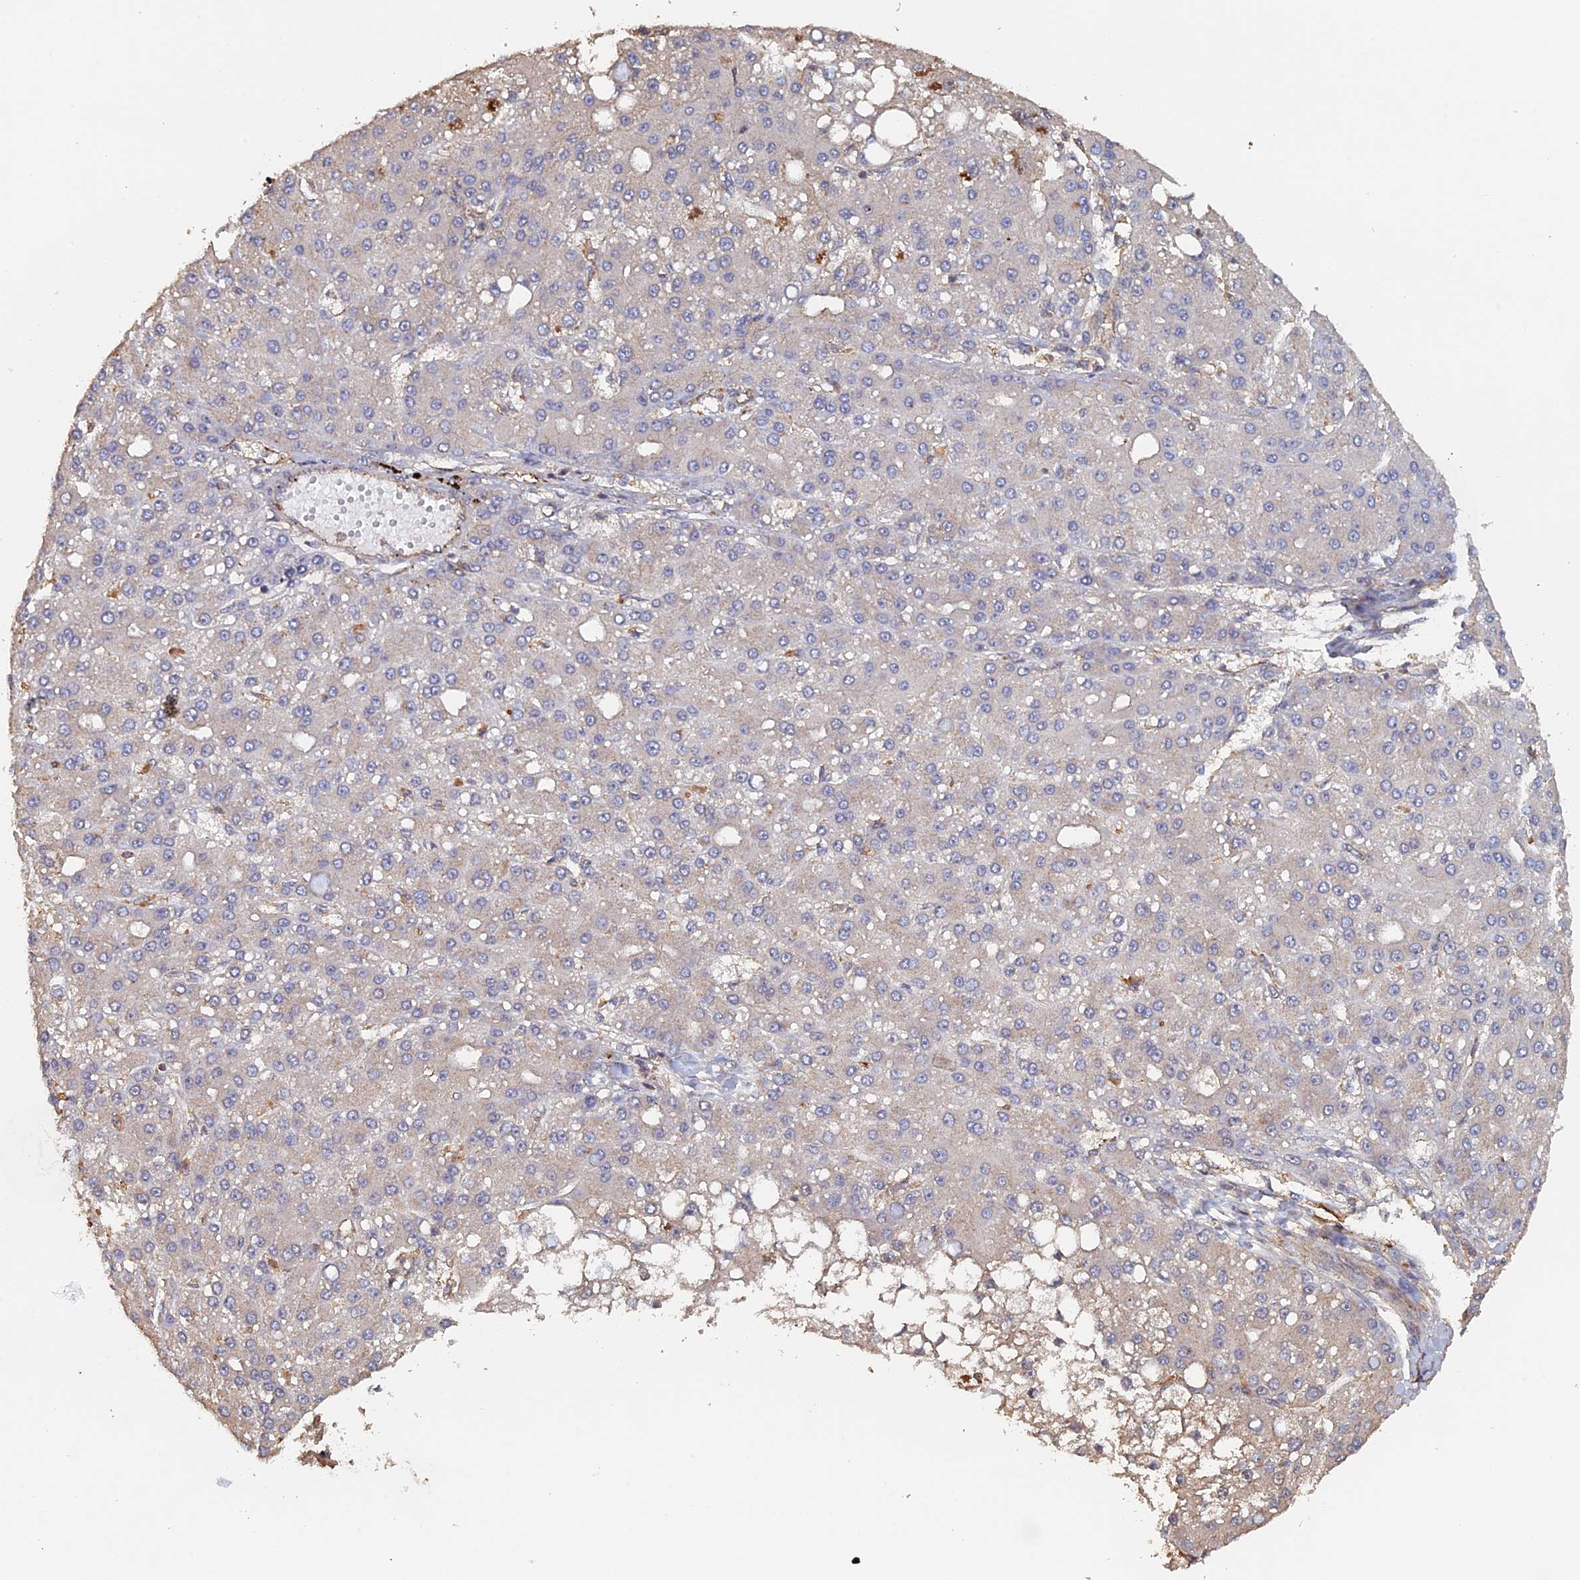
{"staining": {"intensity": "weak", "quantity": "<25%", "location": "cytoplasmic/membranous"}, "tissue": "liver cancer", "cell_type": "Tumor cells", "image_type": "cancer", "snomed": [{"axis": "morphology", "description": "Carcinoma, Hepatocellular, NOS"}, {"axis": "topography", "description": "Liver"}], "caption": "High magnification brightfield microscopy of liver cancer (hepatocellular carcinoma) stained with DAB (3,3'-diaminobenzidine) (brown) and counterstained with hematoxylin (blue): tumor cells show no significant expression.", "gene": "PIGQ", "patient": {"sex": "male", "age": 67}}